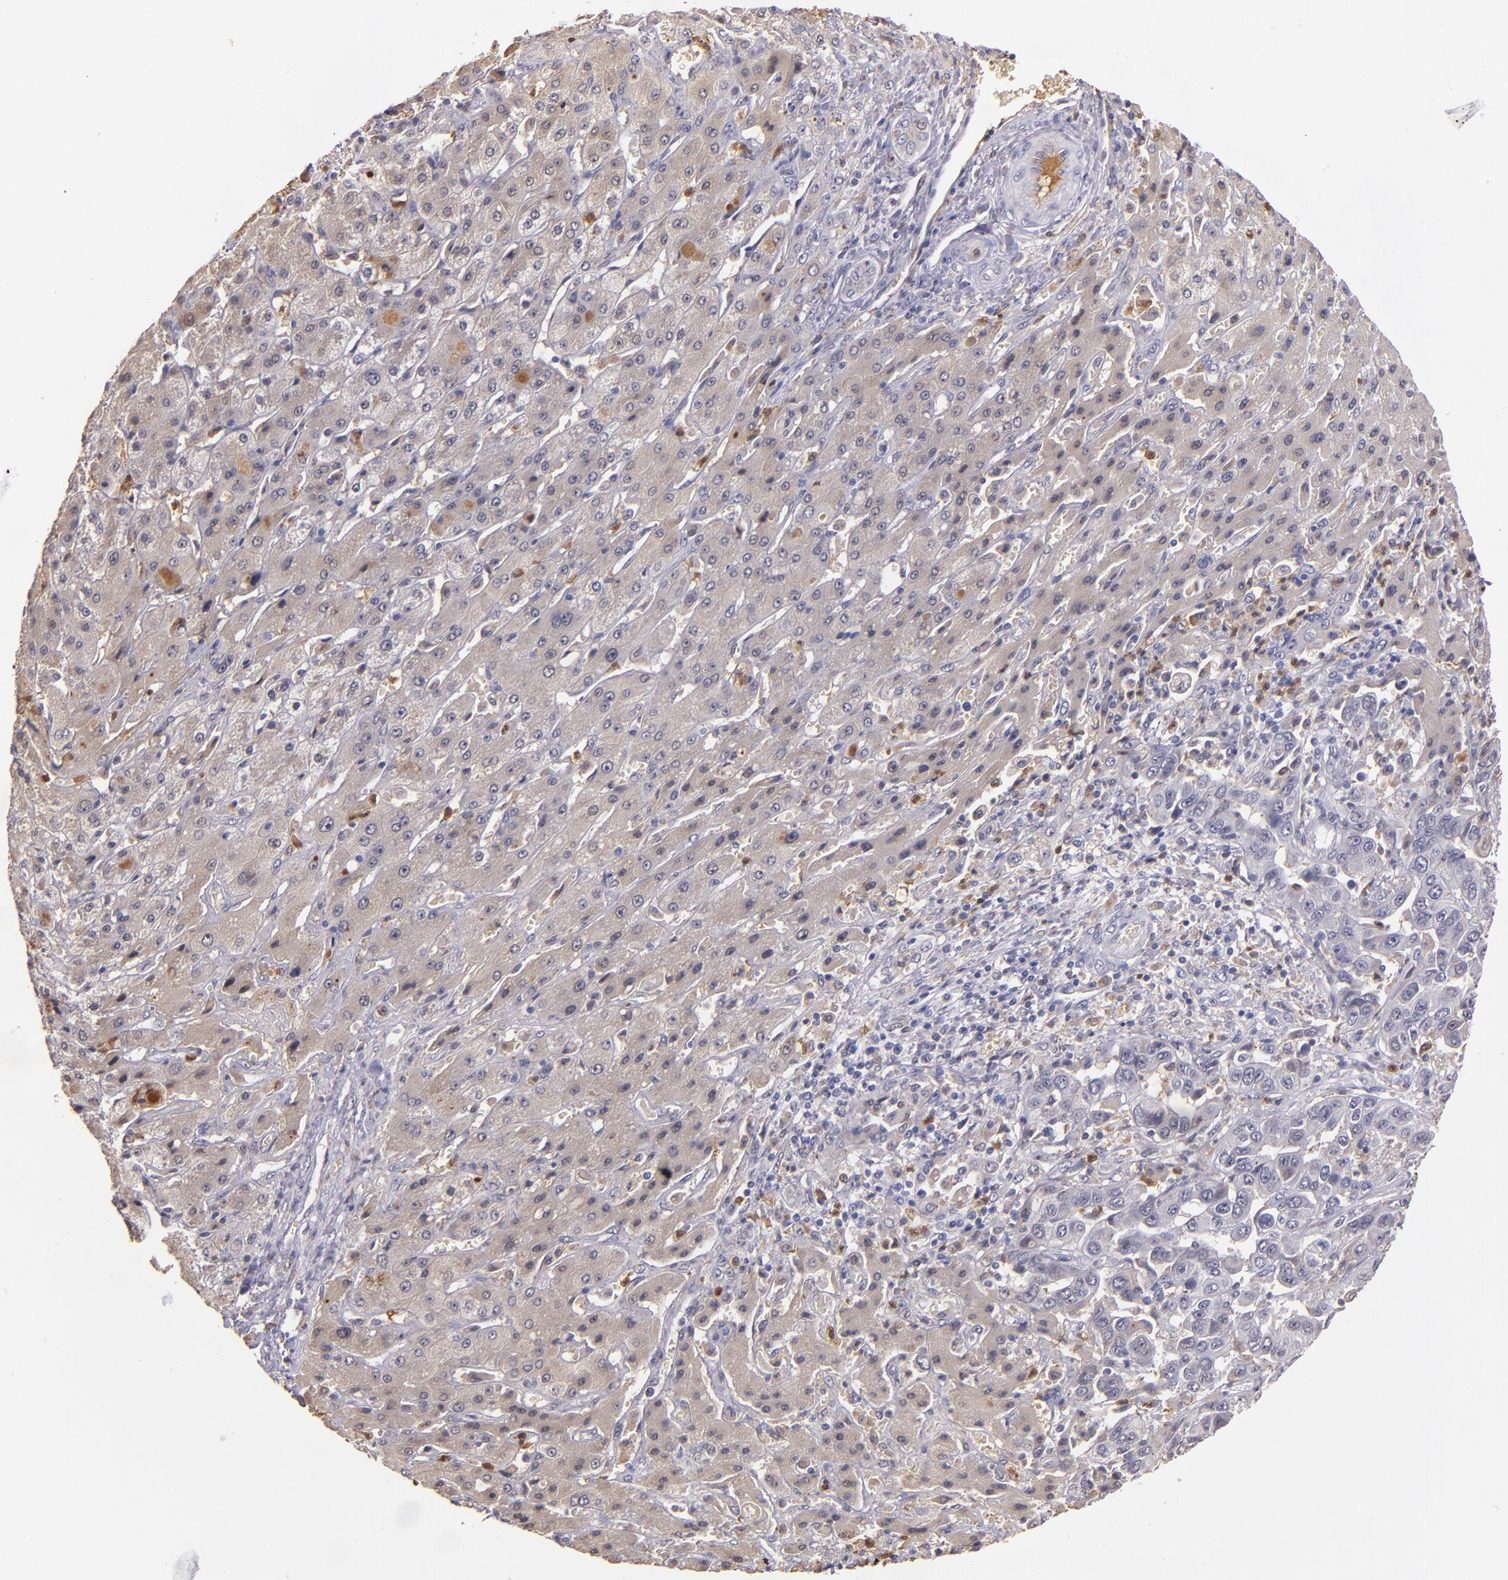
{"staining": {"intensity": "weak", "quantity": ">75%", "location": "cytoplasmic/membranous"}, "tissue": "liver cancer", "cell_type": "Tumor cells", "image_type": "cancer", "snomed": [{"axis": "morphology", "description": "Cholangiocarcinoma"}, {"axis": "topography", "description": "Liver"}], "caption": "Tumor cells demonstrate low levels of weak cytoplasmic/membranous staining in about >75% of cells in liver cancer (cholangiocarcinoma).", "gene": "PTS", "patient": {"sex": "female", "age": 52}}